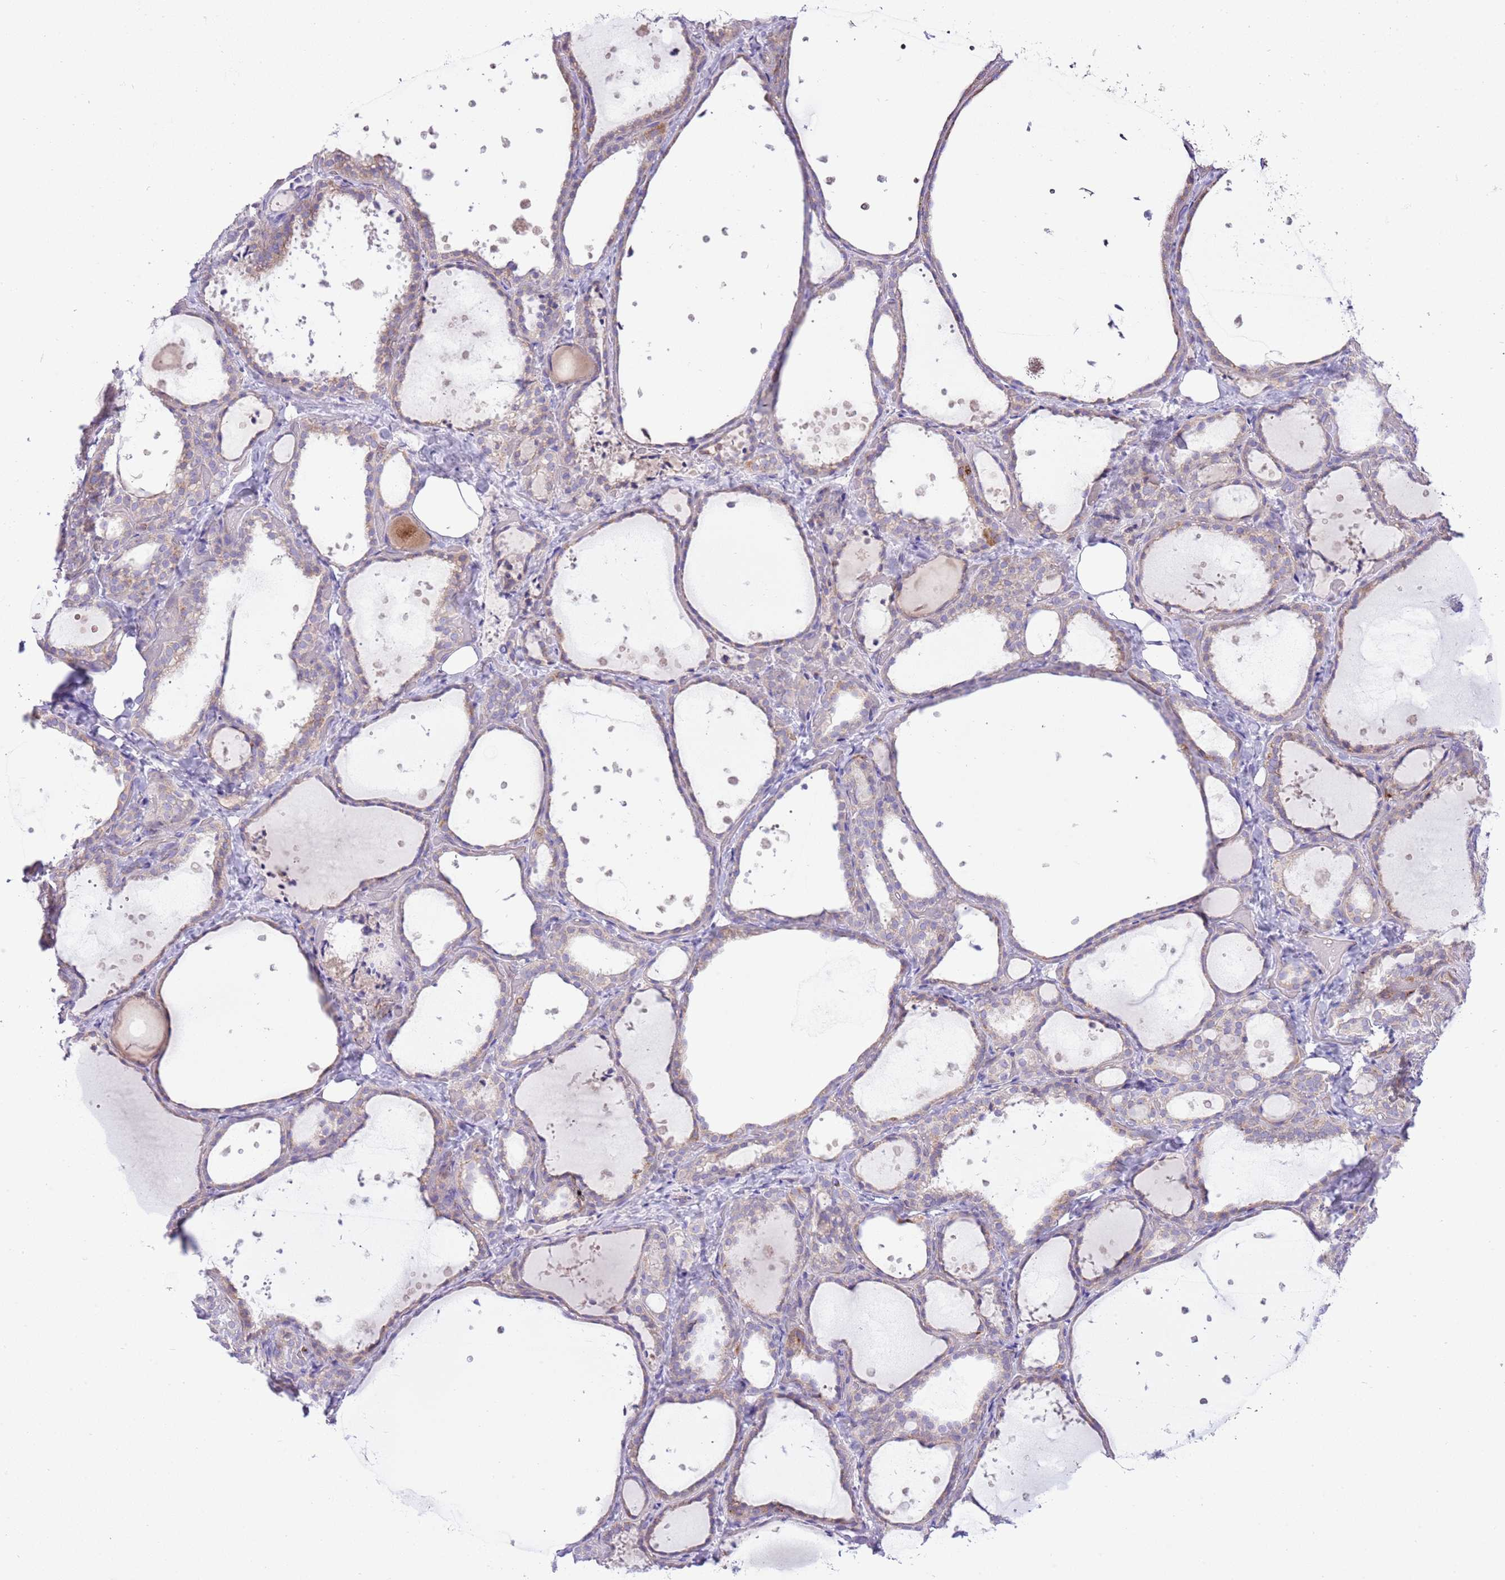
{"staining": {"intensity": "weak", "quantity": "25%-75%", "location": "cytoplasmic/membranous"}, "tissue": "thyroid gland", "cell_type": "Glandular cells", "image_type": "normal", "snomed": [{"axis": "morphology", "description": "Normal tissue, NOS"}, {"axis": "topography", "description": "Thyroid gland"}], "caption": "An immunohistochemistry micrograph of unremarkable tissue is shown. Protein staining in brown highlights weak cytoplasmic/membranous positivity in thyroid gland within glandular cells.", "gene": "OAZ2", "patient": {"sex": "female", "age": 44}}